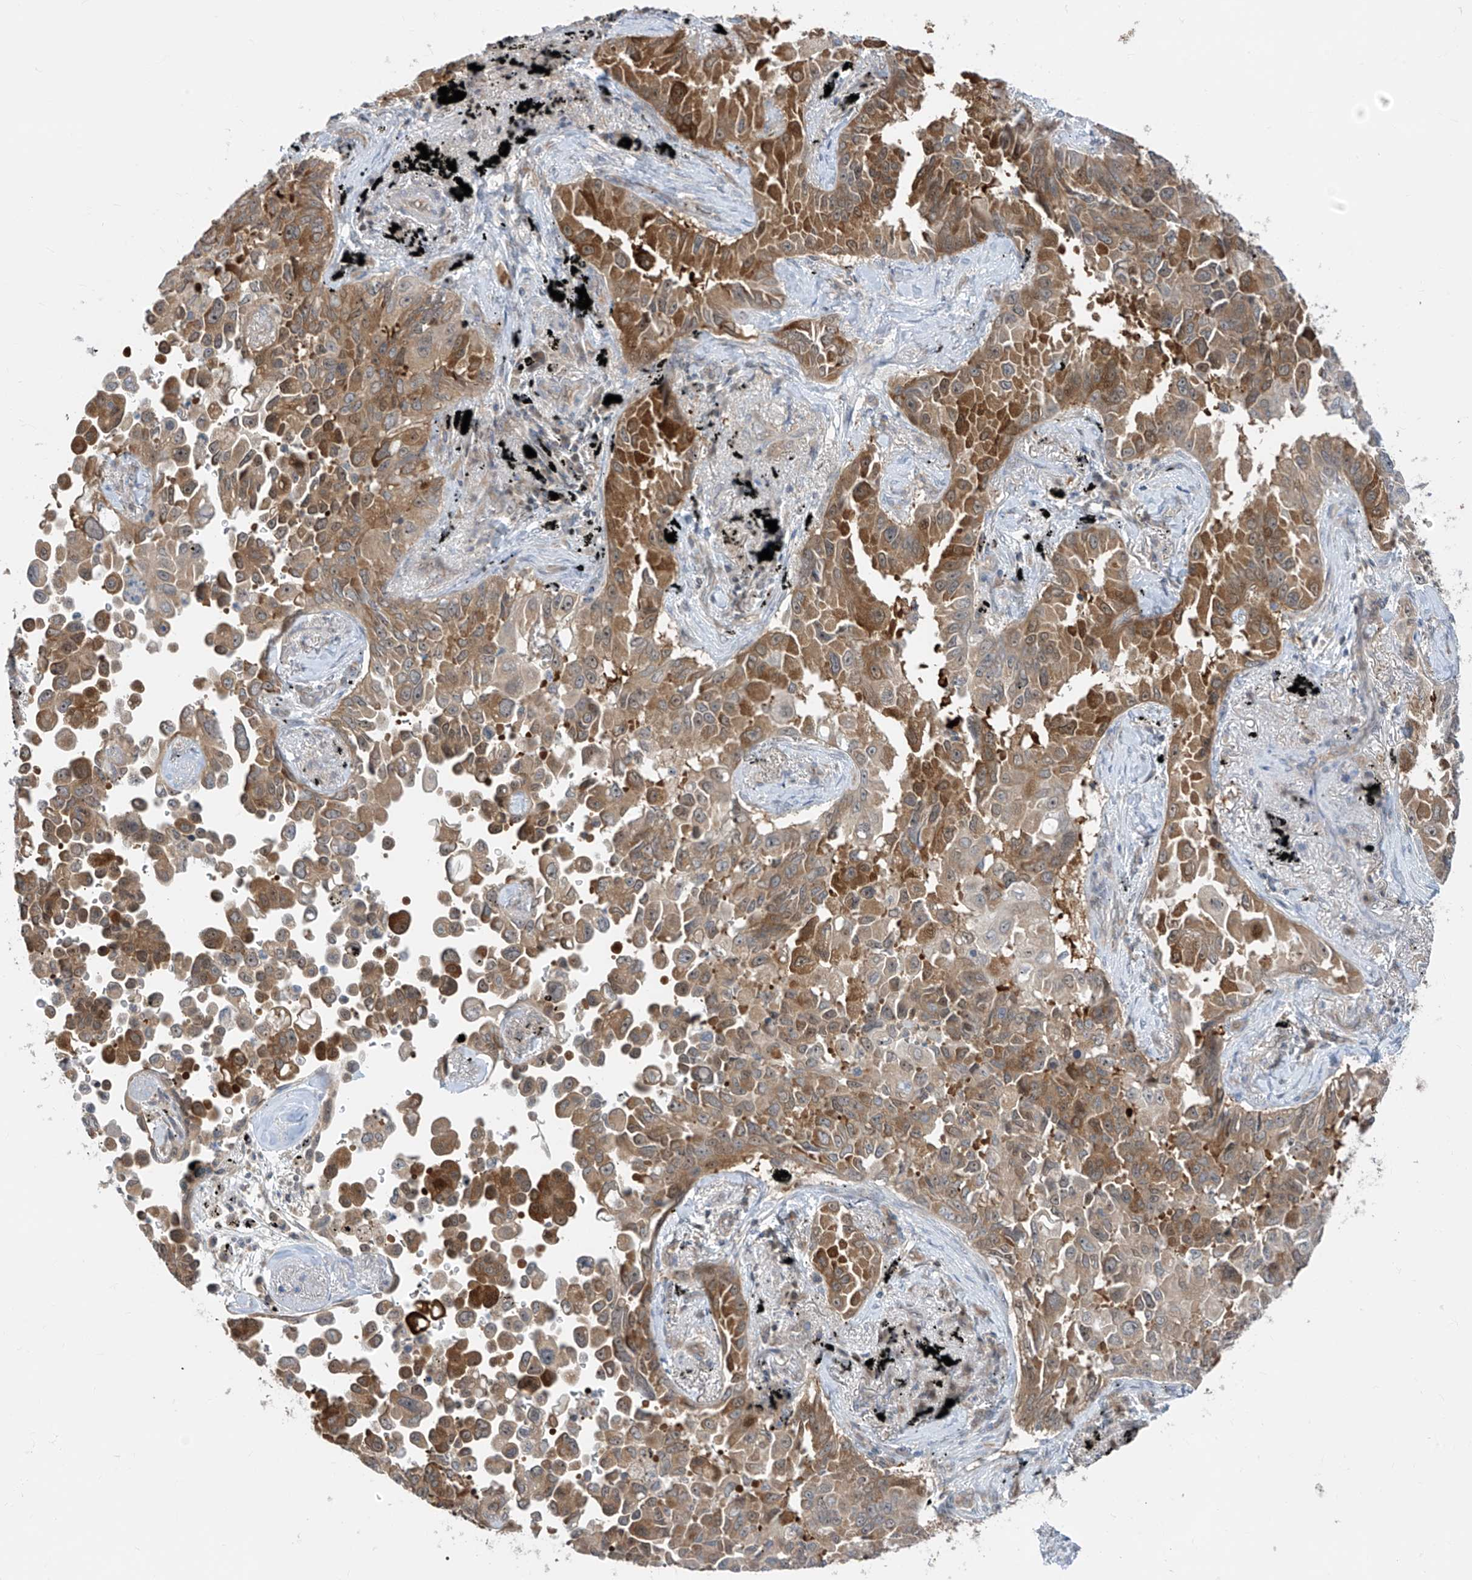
{"staining": {"intensity": "moderate", "quantity": ">75%", "location": "cytoplasmic/membranous"}, "tissue": "lung cancer", "cell_type": "Tumor cells", "image_type": "cancer", "snomed": [{"axis": "morphology", "description": "Adenocarcinoma, NOS"}, {"axis": "topography", "description": "Lung"}], "caption": "The histopathology image reveals a brown stain indicating the presence of a protein in the cytoplasmic/membranous of tumor cells in lung cancer.", "gene": "TTC38", "patient": {"sex": "female", "age": 67}}